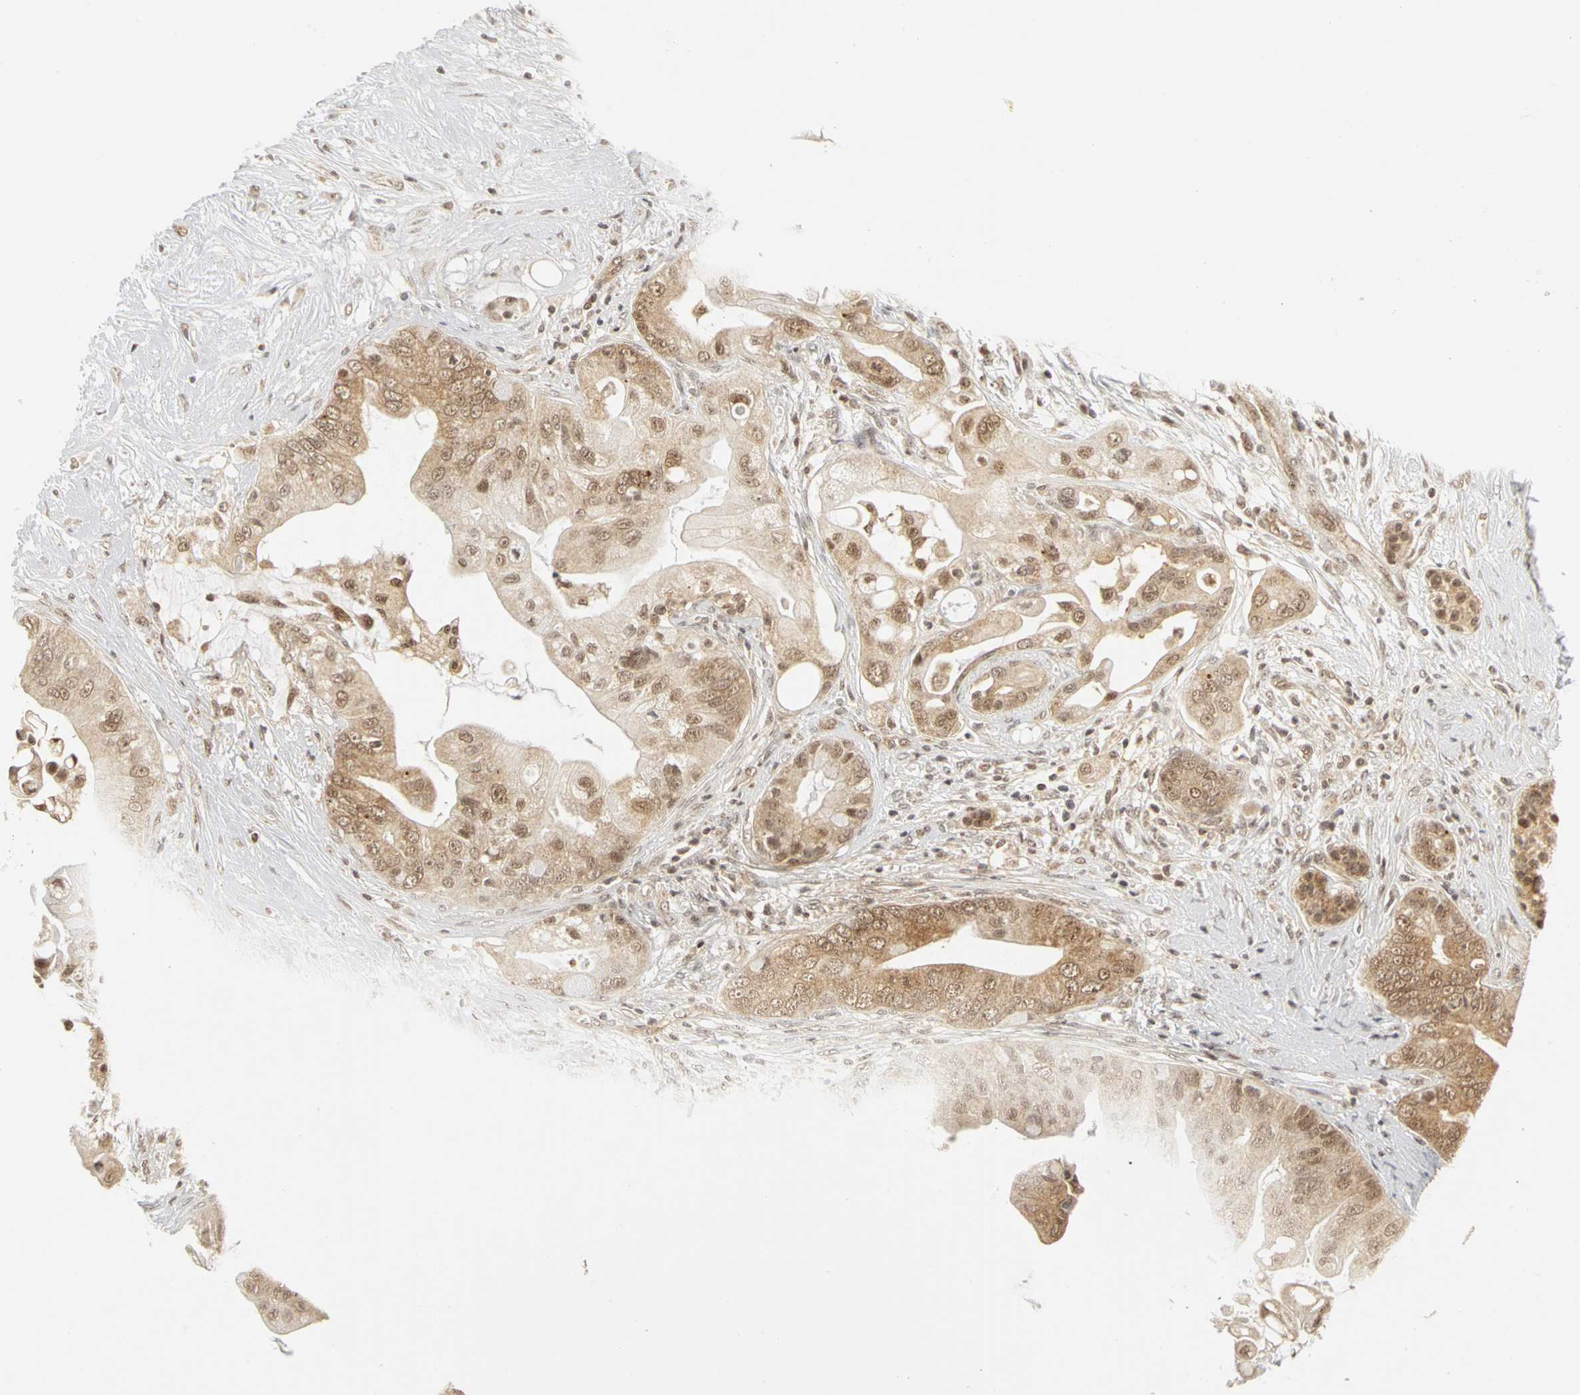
{"staining": {"intensity": "moderate", "quantity": ">75%", "location": "cytoplasmic/membranous,nuclear"}, "tissue": "pancreatic cancer", "cell_type": "Tumor cells", "image_type": "cancer", "snomed": [{"axis": "morphology", "description": "Adenocarcinoma, NOS"}, {"axis": "topography", "description": "Pancreas"}], "caption": "Immunohistochemical staining of human pancreatic adenocarcinoma demonstrates medium levels of moderate cytoplasmic/membranous and nuclear protein positivity in approximately >75% of tumor cells. The staining was performed using DAB (3,3'-diaminobenzidine), with brown indicating positive protein expression. Nuclei are stained blue with hematoxylin.", "gene": "CSNK2B", "patient": {"sex": "female", "age": 75}}